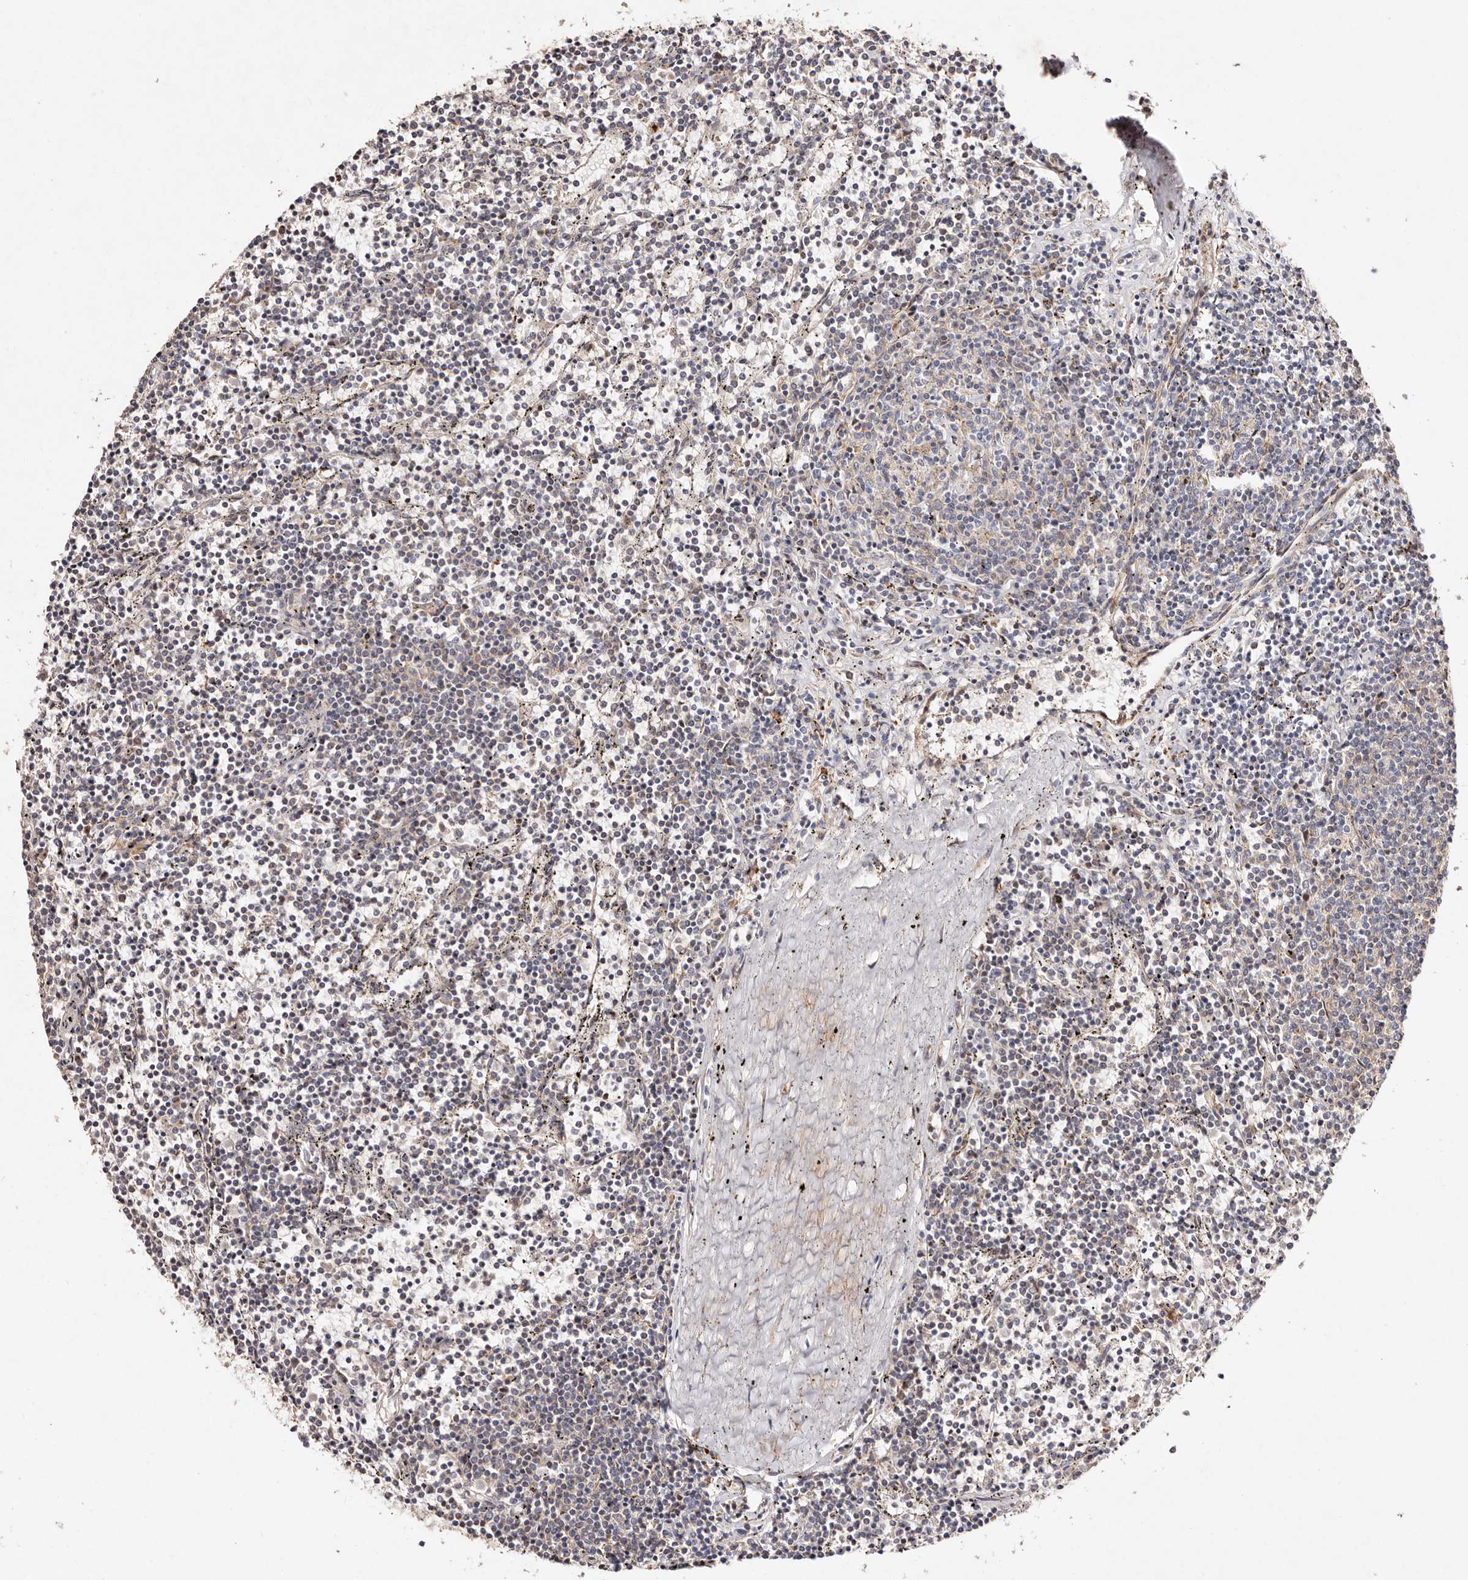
{"staining": {"intensity": "negative", "quantity": "none", "location": "none"}, "tissue": "lymphoma", "cell_type": "Tumor cells", "image_type": "cancer", "snomed": [{"axis": "morphology", "description": "Malignant lymphoma, non-Hodgkin's type, Low grade"}, {"axis": "topography", "description": "Spleen"}], "caption": "Tumor cells are negative for brown protein staining in lymphoma. (DAB (3,3'-diaminobenzidine) immunohistochemistry with hematoxylin counter stain).", "gene": "SERPINH1", "patient": {"sex": "female", "age": 50}}